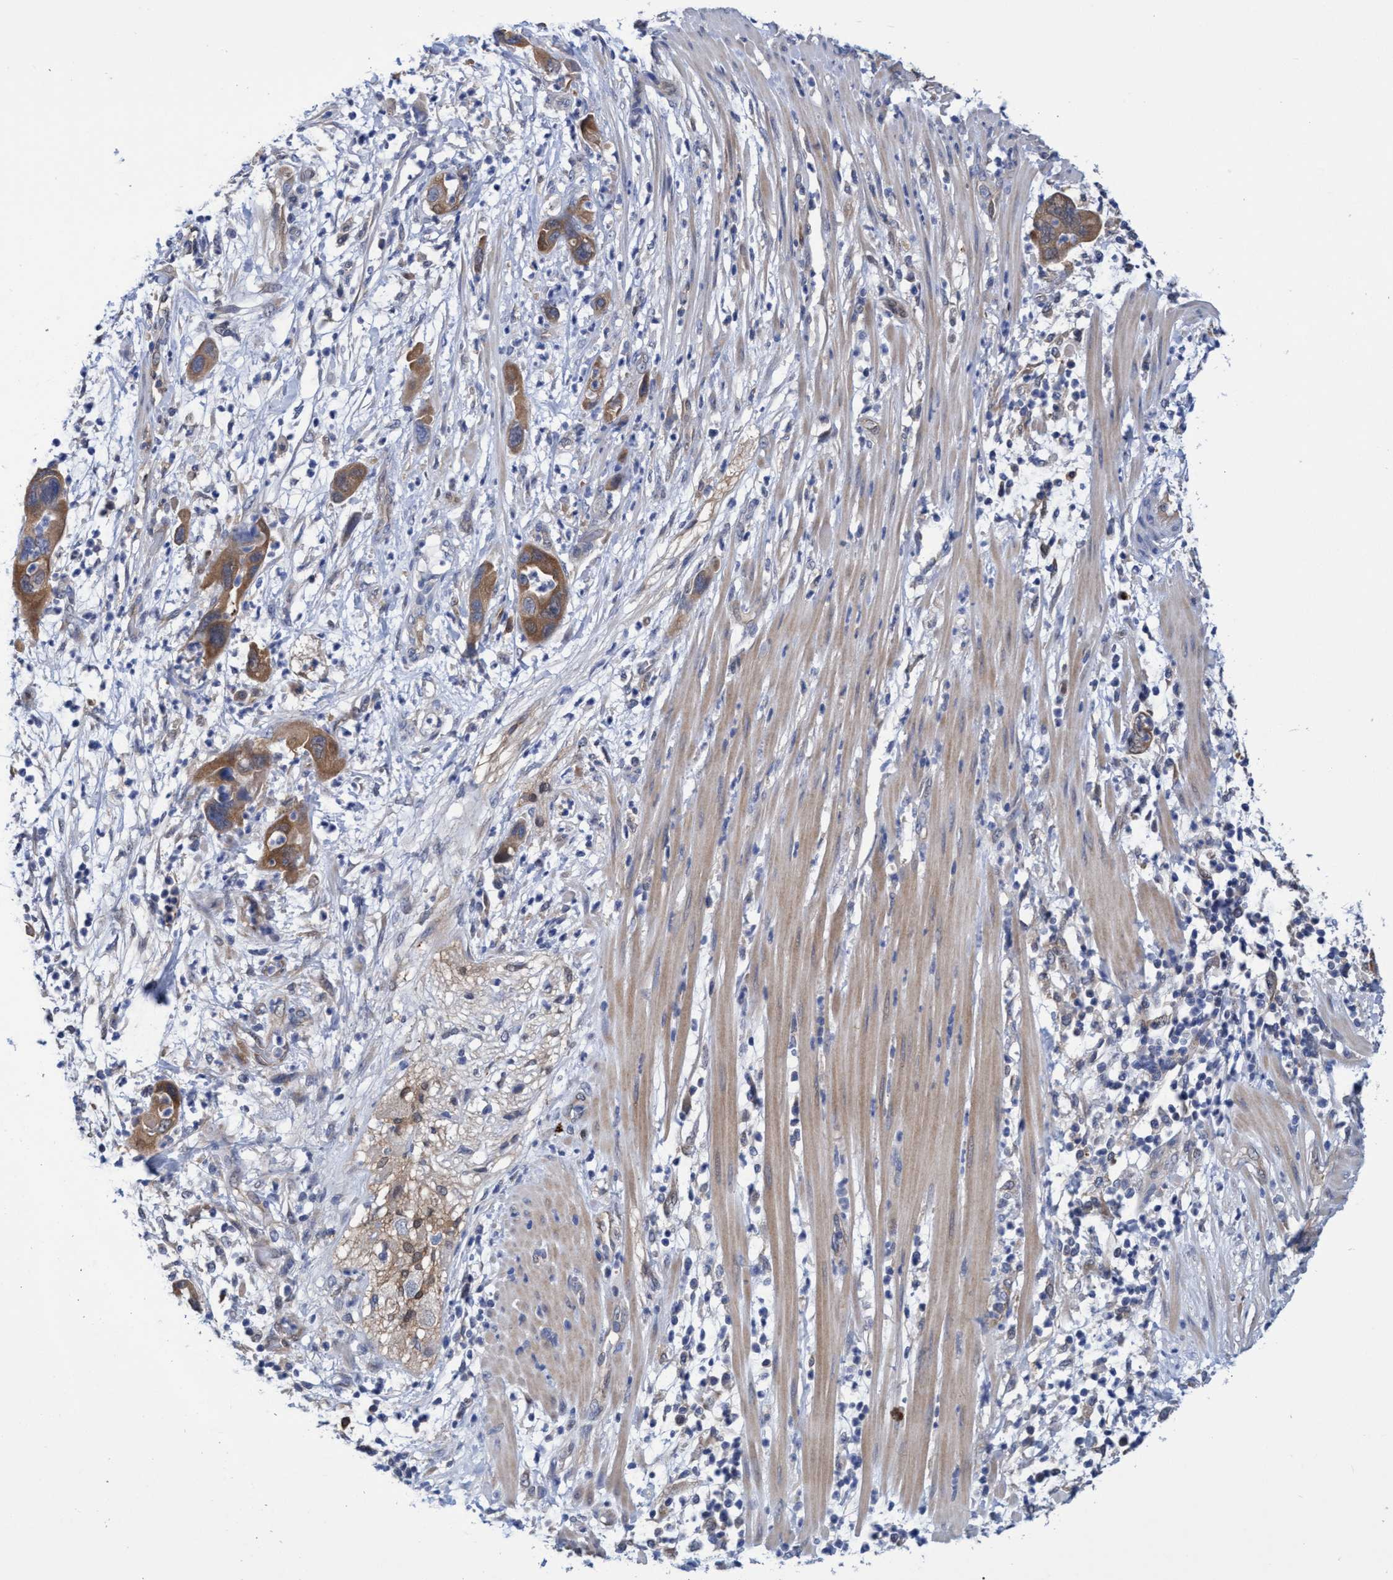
{"staining": {"intensity": "moderate", "quantity": ">75%", "location": "cytoplasmic/membranous"}, "tissue": "pancreatic cancer", "cell_type": "Tumor cells", "image_type": "cancer", "snomed": [{"axis": "morphology", "description": "Adenocarcinoma, NOS"}, {"axis": "topography", "description": "Pancreas"}], "caption": "Pancreatic cancer was stained to show a protein in brown. There is medium levels of moderate cytoplasmic/membranous expression in approximately >75% of tumor cells.", "gene": "PNPO", "patient": {"sex": "female", "age": 71}}